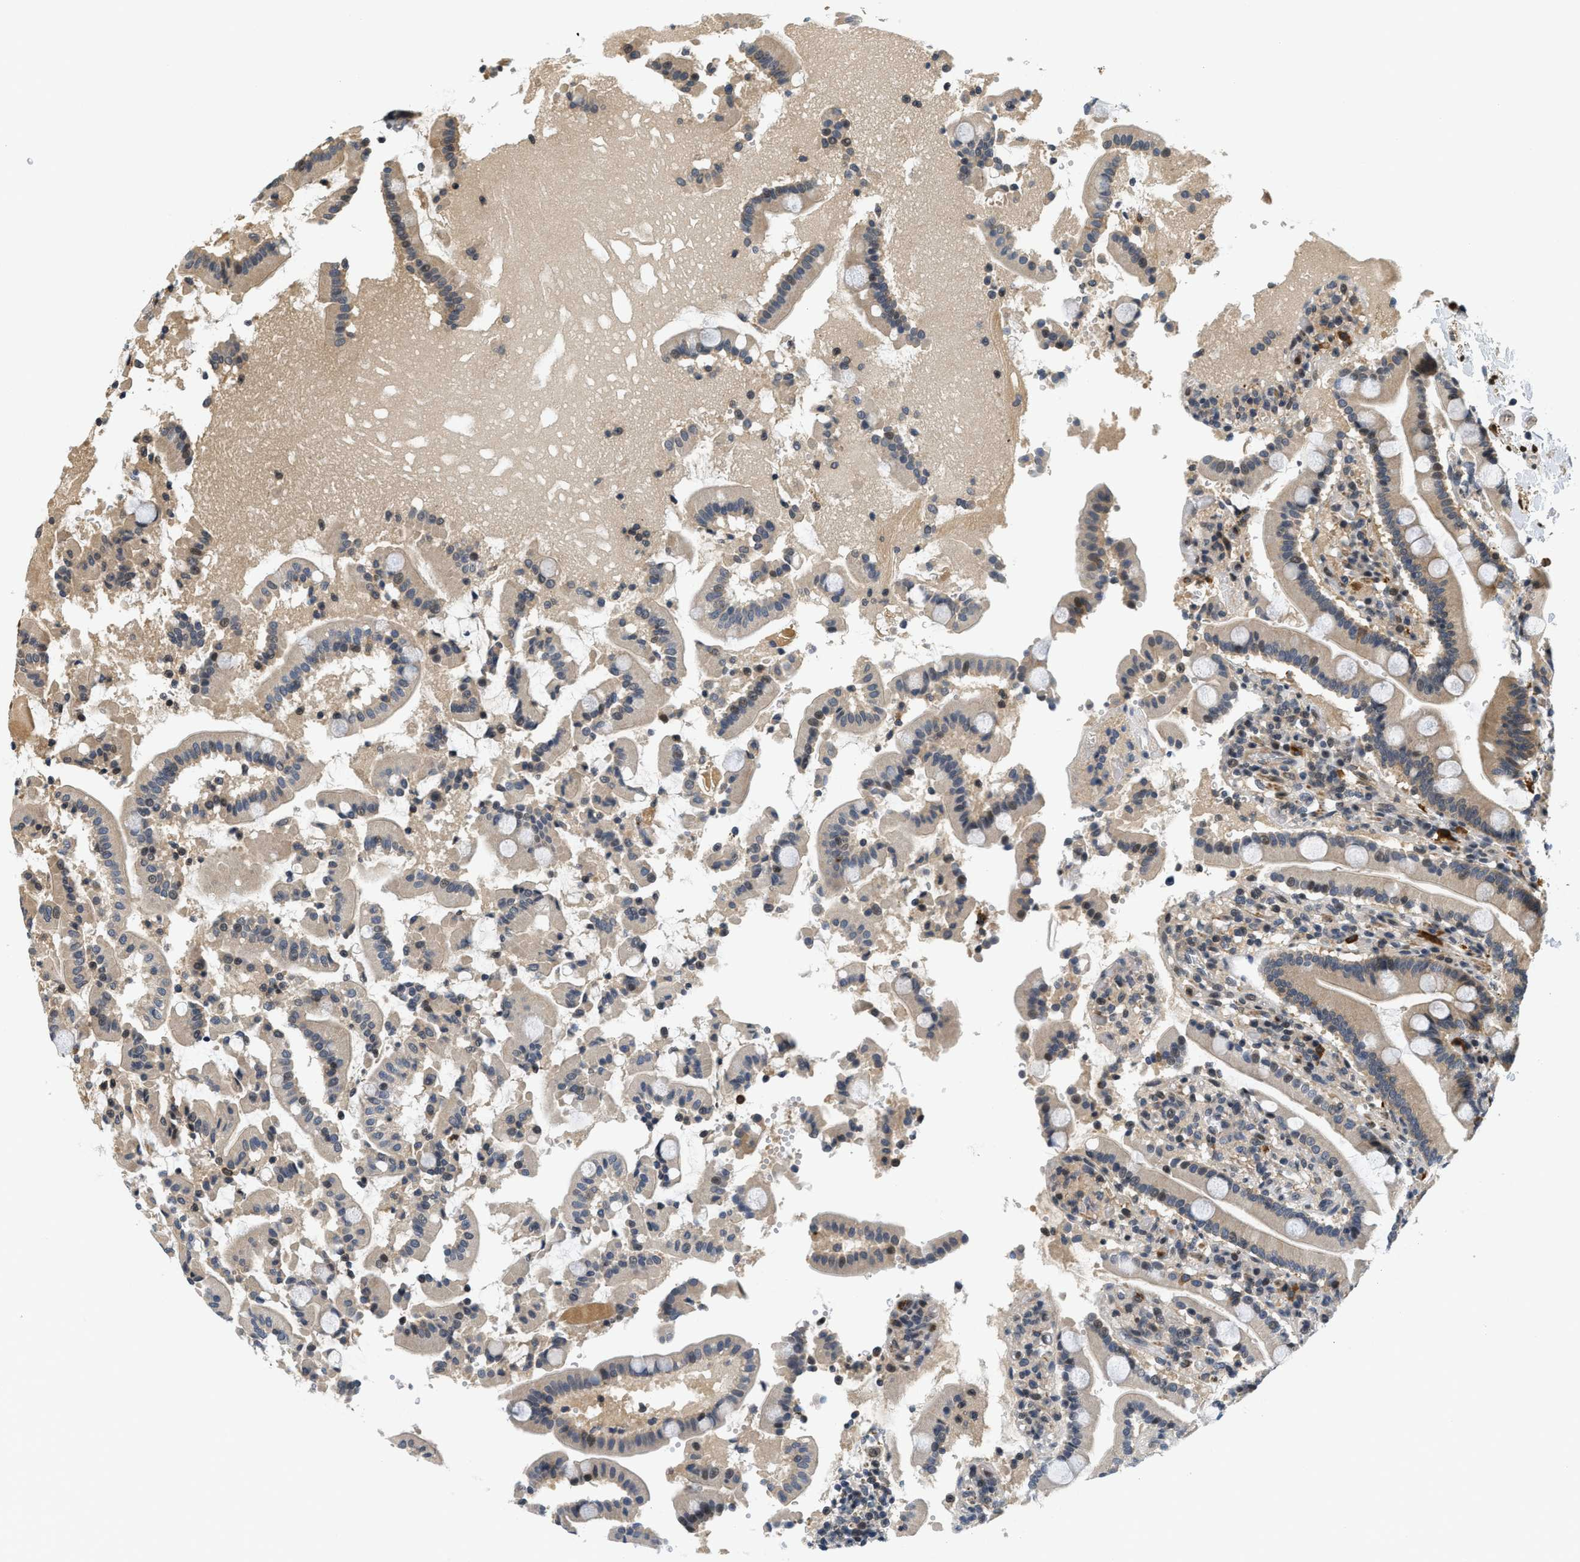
{"staining": {"intensity": "moderate", "quantity": "25%-75%", "location": "cytoplasmic/membranous"}, "tissue": "duodenum", "cell_type": "Glandular cells", "image_type": "normal", "snomed": [{"axis": "morphology", "description": "Normal tissue, NOS"}, {"axis": "topography", "description": "Small intestine, NOS"}], "caption": "Benign duodenum reveals moderate cytoplasmic/membranous staining in about 25%-75% of glandular cells.", "gene": "KMT2A", "patient": {"sex": "female", "age": 71}}